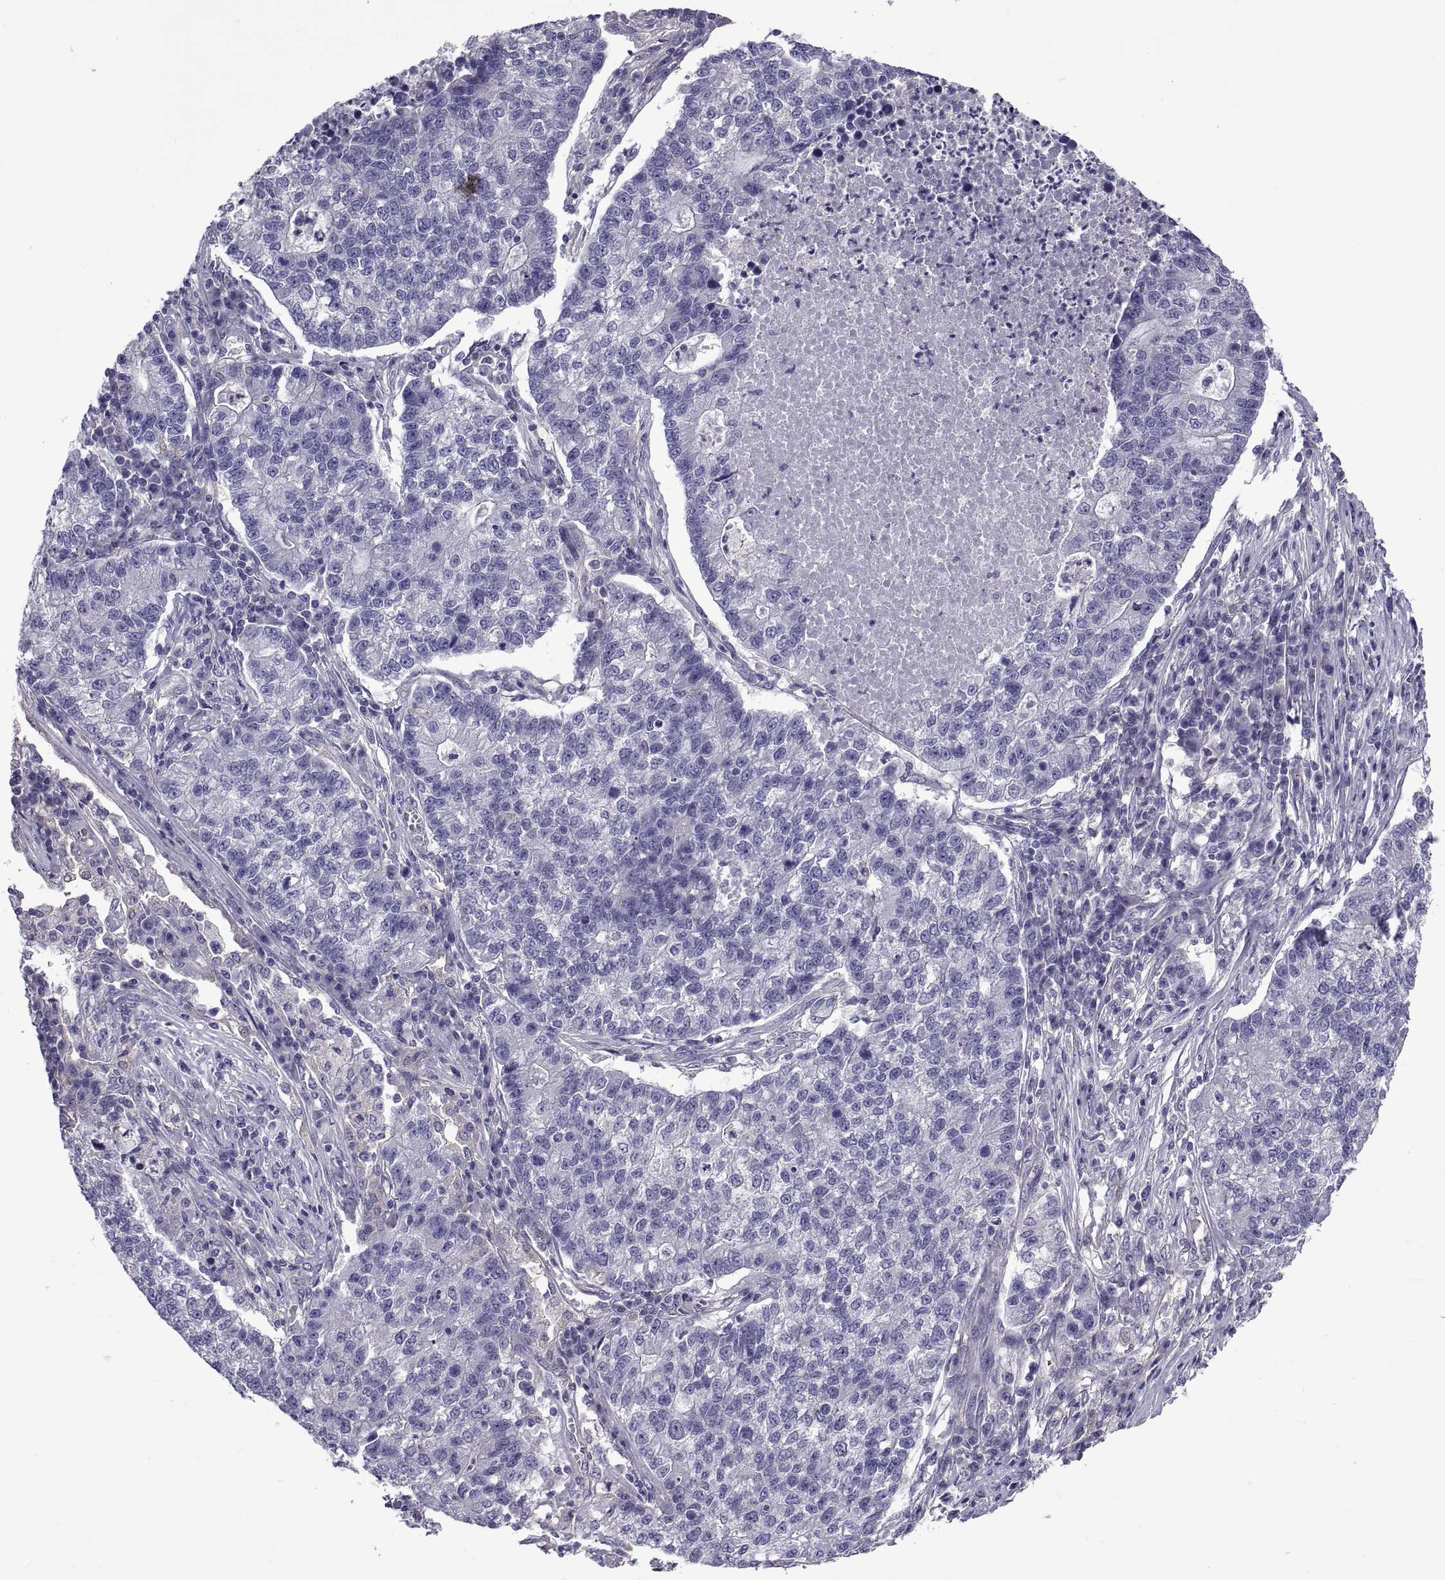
{"staining": {"intensity": "negative", "quantity": "none", "location": "none"}, "tissue": "lung cancer", "cell_type": "Tumor cells", "image_type": "cancer", "snomed": [{"axis": "morphology", "description": "Adenocarcinoma, NOS"}, {"axis": "topography", "description": "Lung"}], "caption": "High magnification brightfield microscopy of lung cancer (adenocarcinoma) stained with DAB (3,3'-diaminobenzidine) (brown) and counterstained with hematoxylin (blue): tumor cells show no significant expression.", "gene": "TMC3", "patient": {"sex": "male", "age": 57}}